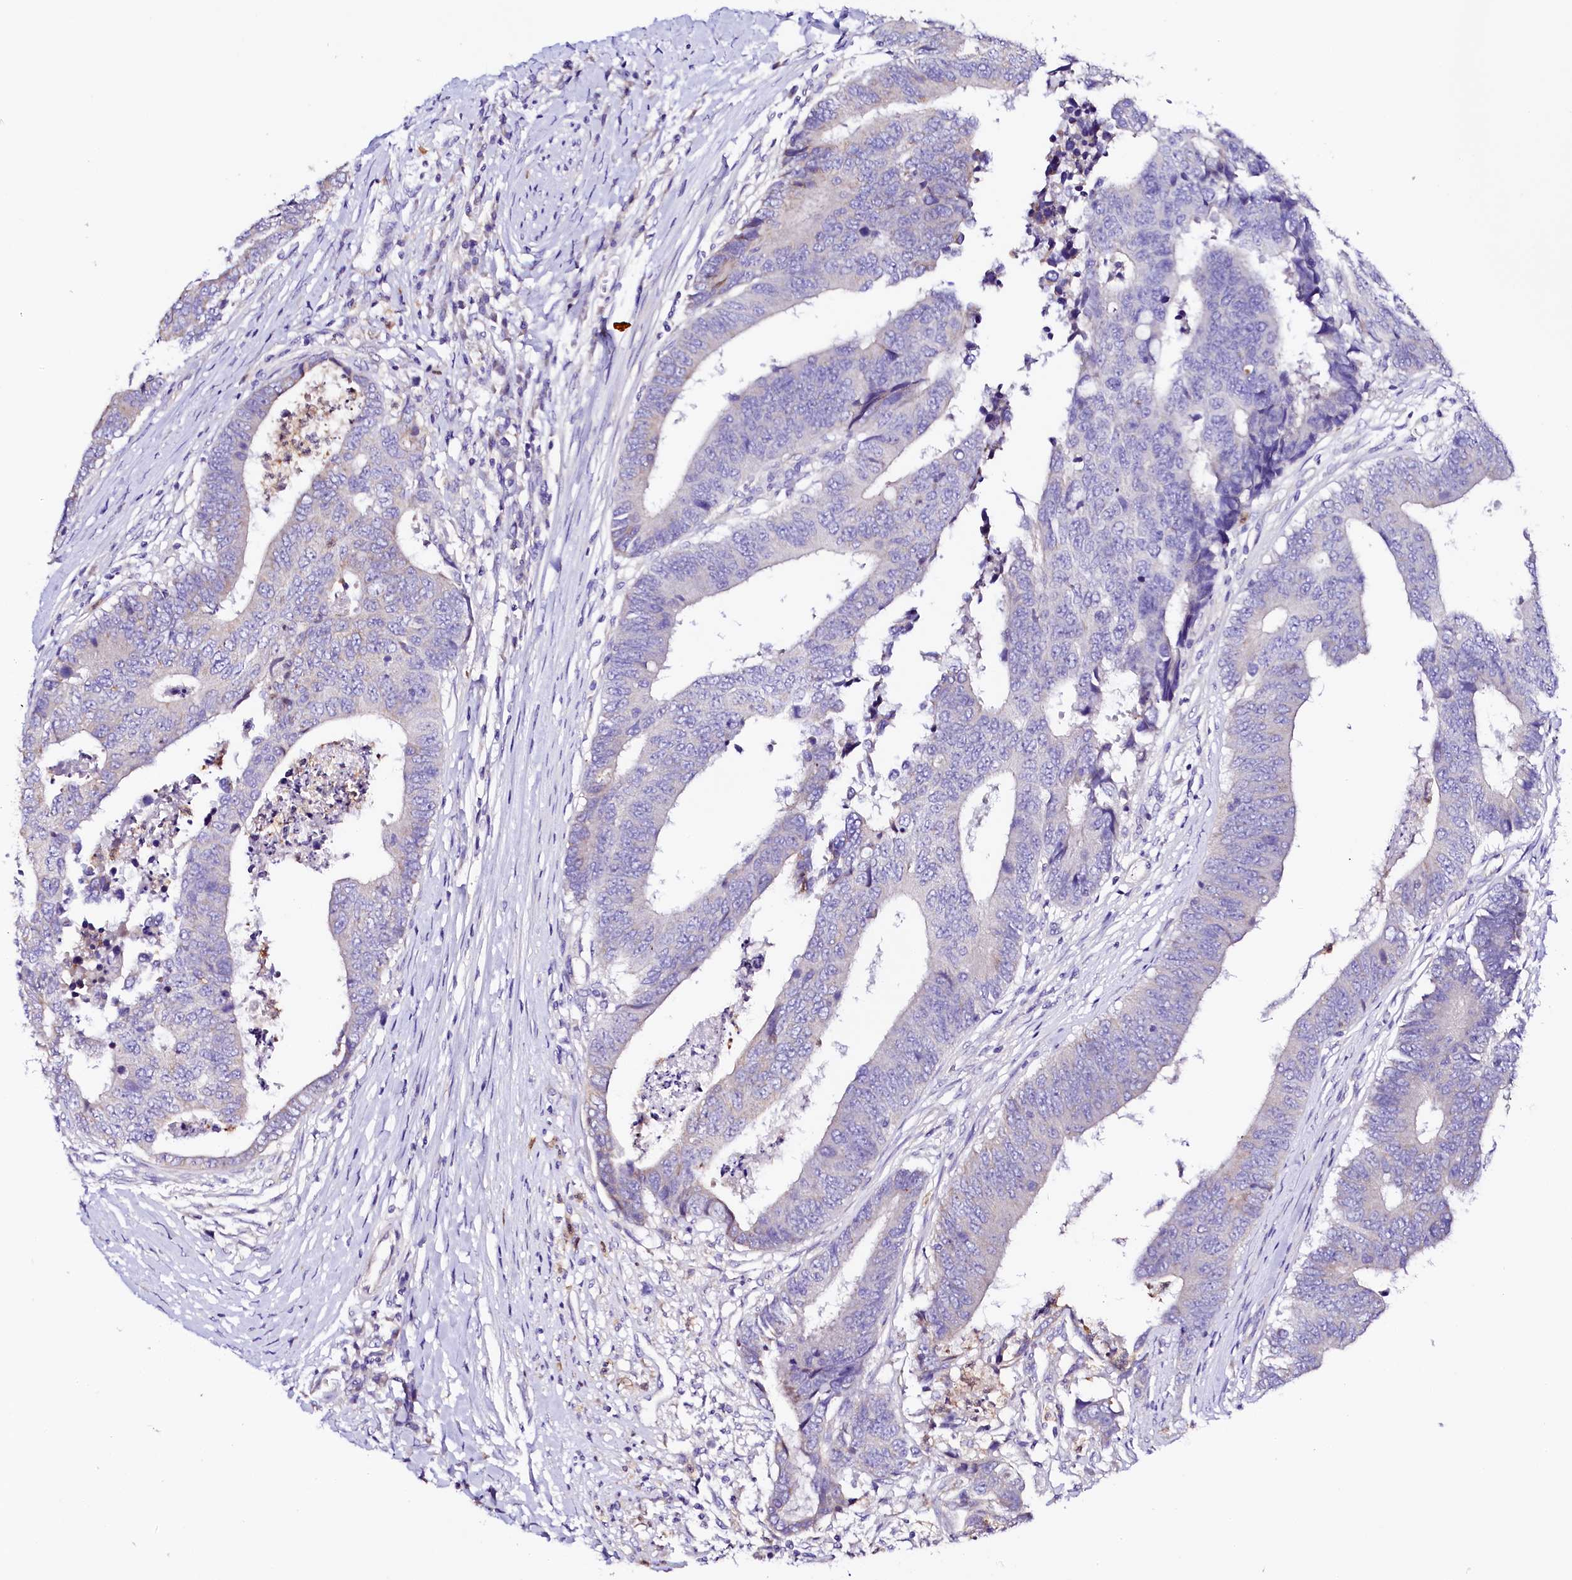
{"staining": {"intensity": "negative", "quantity": "none", "location": "none"}, "tissue": "colorectal cancer", "cell_type": "Tumor cells", "image_type": "cancer", "snomed": [{"axis": "morphology", "description": "Adenocarcinoma, NOS"}, {"axis": "topography", "description": "Rectum"}], "caption": "An immunohistochemistry photomicrograph of colorectal cancer is shown. There is no staining in tumor cells of colorectal cancer.", "gene": "NAA16", "patient": {"sex": "male", "age": 84}}